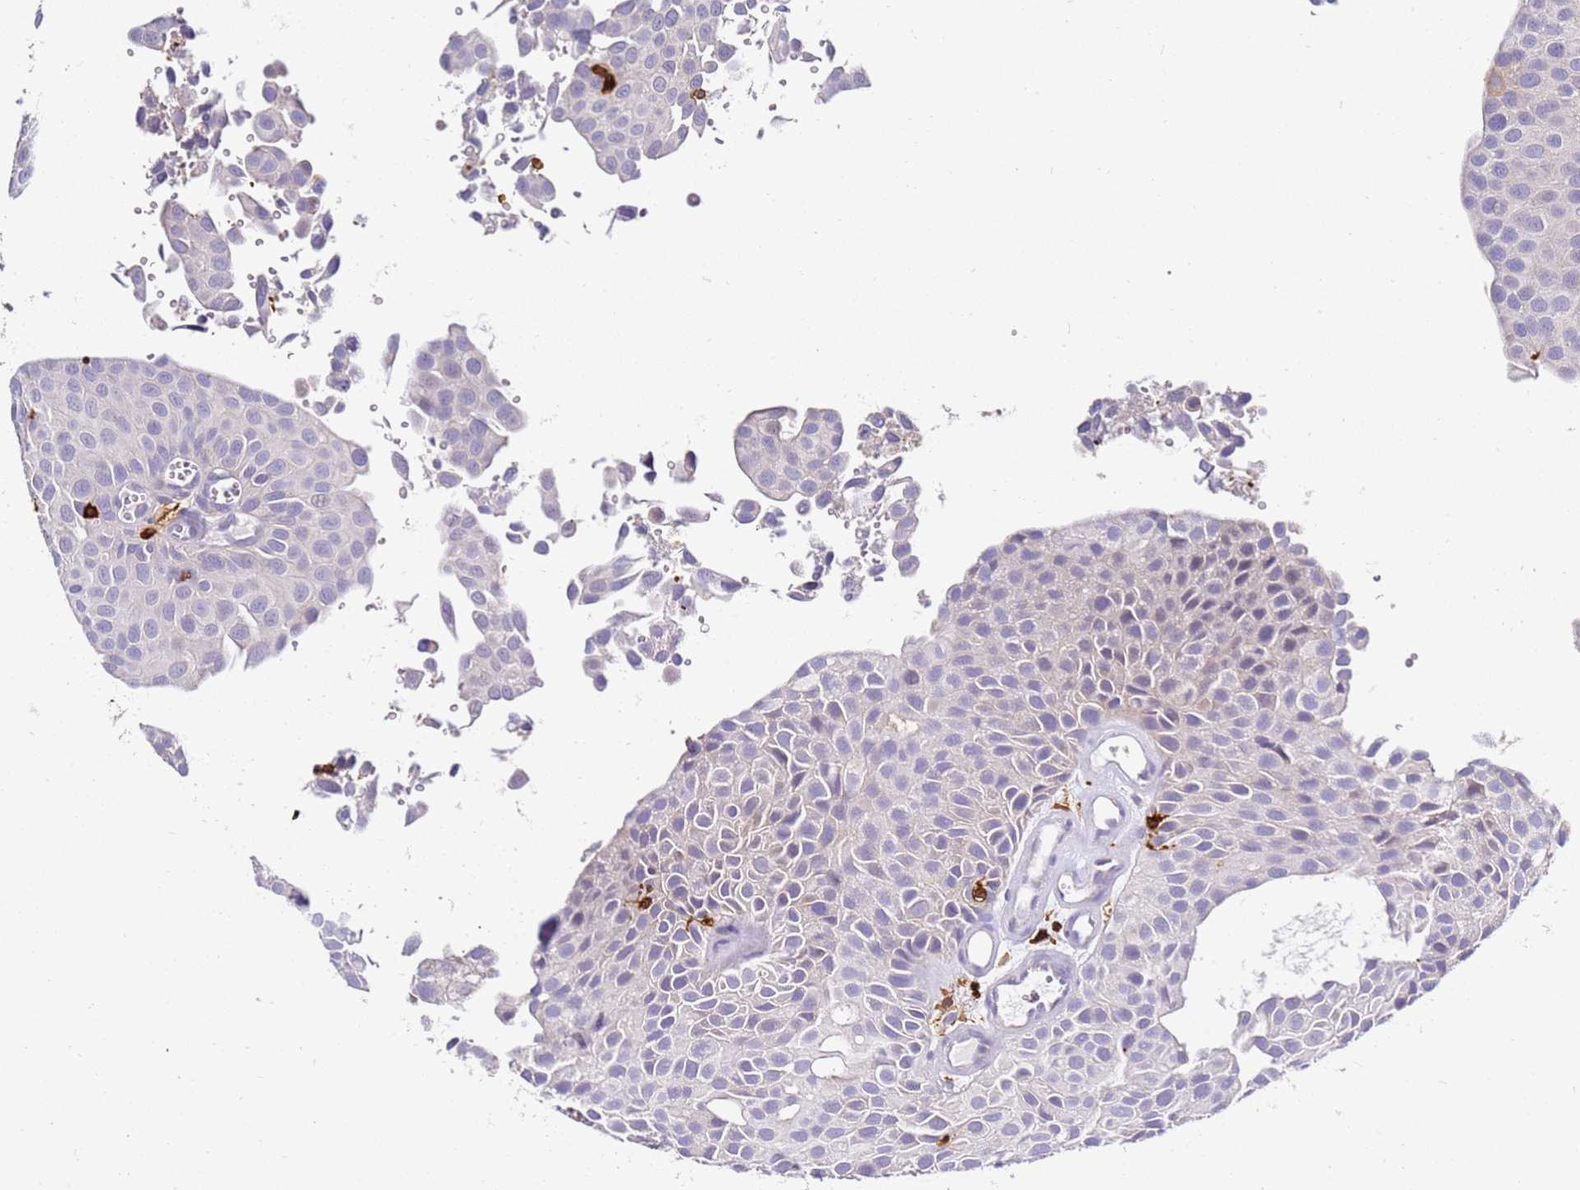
{"staining": {"intensity": "negative", "quantity": "none", "location": "none"}, "tissue": "urothelial cancer", "cell_type": "Tumor cells", "image_type": "cancer", "snomed": [{"axis": "morphology", "description": "Urothelial carcinoma, Low grade"}, {"axis": "topography", "description": "Urinary bladder"}], "caption": "The photomicrograph exhibits no staining of tumor cells in urothelial carcinoma (low-grade).", "gene": "CORO1A", "patient": {"sex": "male", "age": 88}}